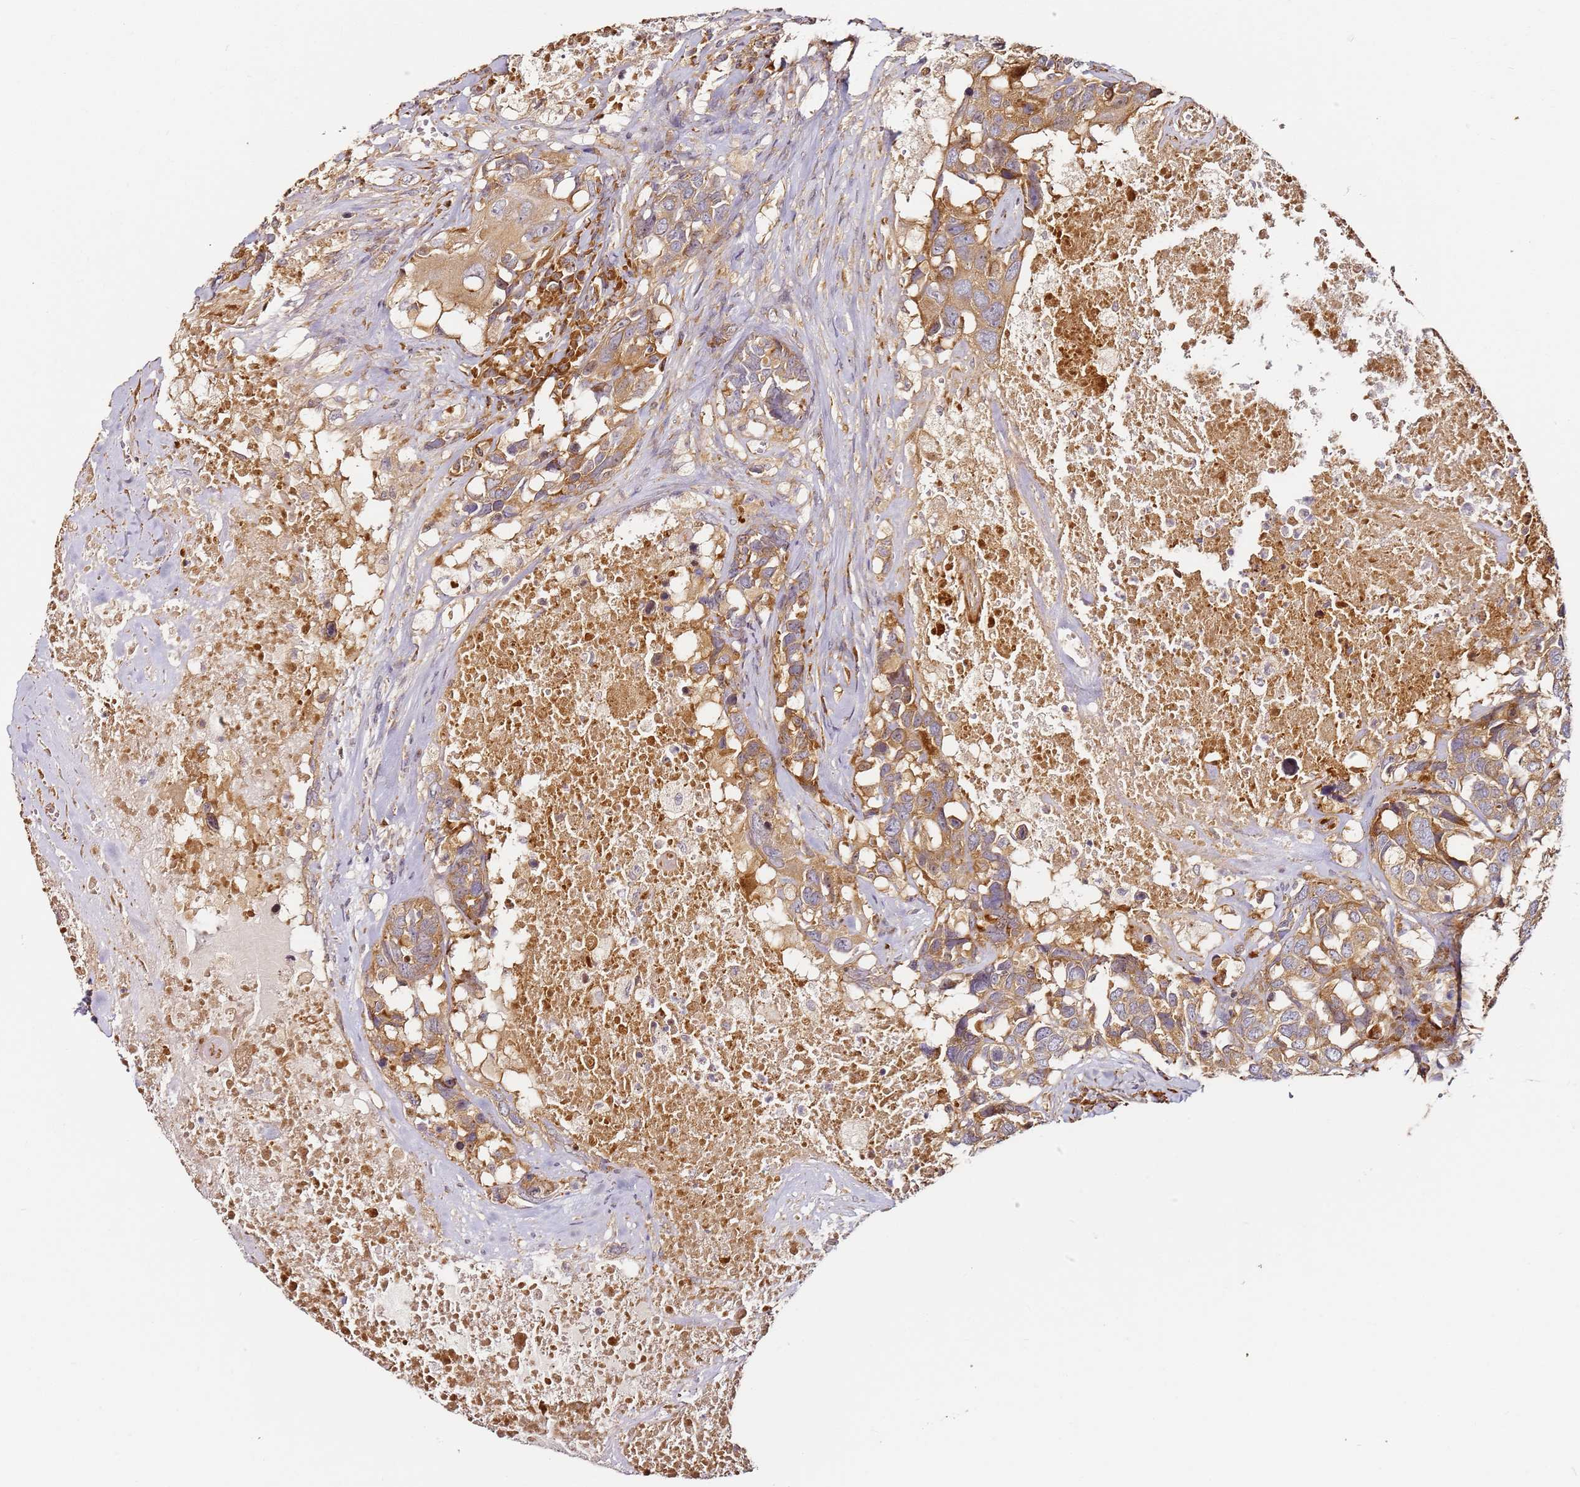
{"staining": {"intensity": "moderate", "quantity": "25%-75%", "location": "cytoplasmic/membranous"}, "tissue": "head and neck cancer", "cell_type": "Tumor cells", "image_type": "cancer", "snomed": [{"axis": "morphology", "description": "Squamous cell carcinoma, NOS"}, {"axis": "topography", "description": "Head-Neck"}], "caption": "Protein expression analysis of human squamous cell carcinoma (head and neck) reveals moderate cytoplasmic/membranous positivity in approximately 25%-75% of tumor cells. The staining was performed using DAB to visualize the protein expression in brown, while the nuclei were stained in blue with hematoxylin (Magnification: 20x).", "gene": "RPS3A", "patient": {"sex": "male", "age": 66}}